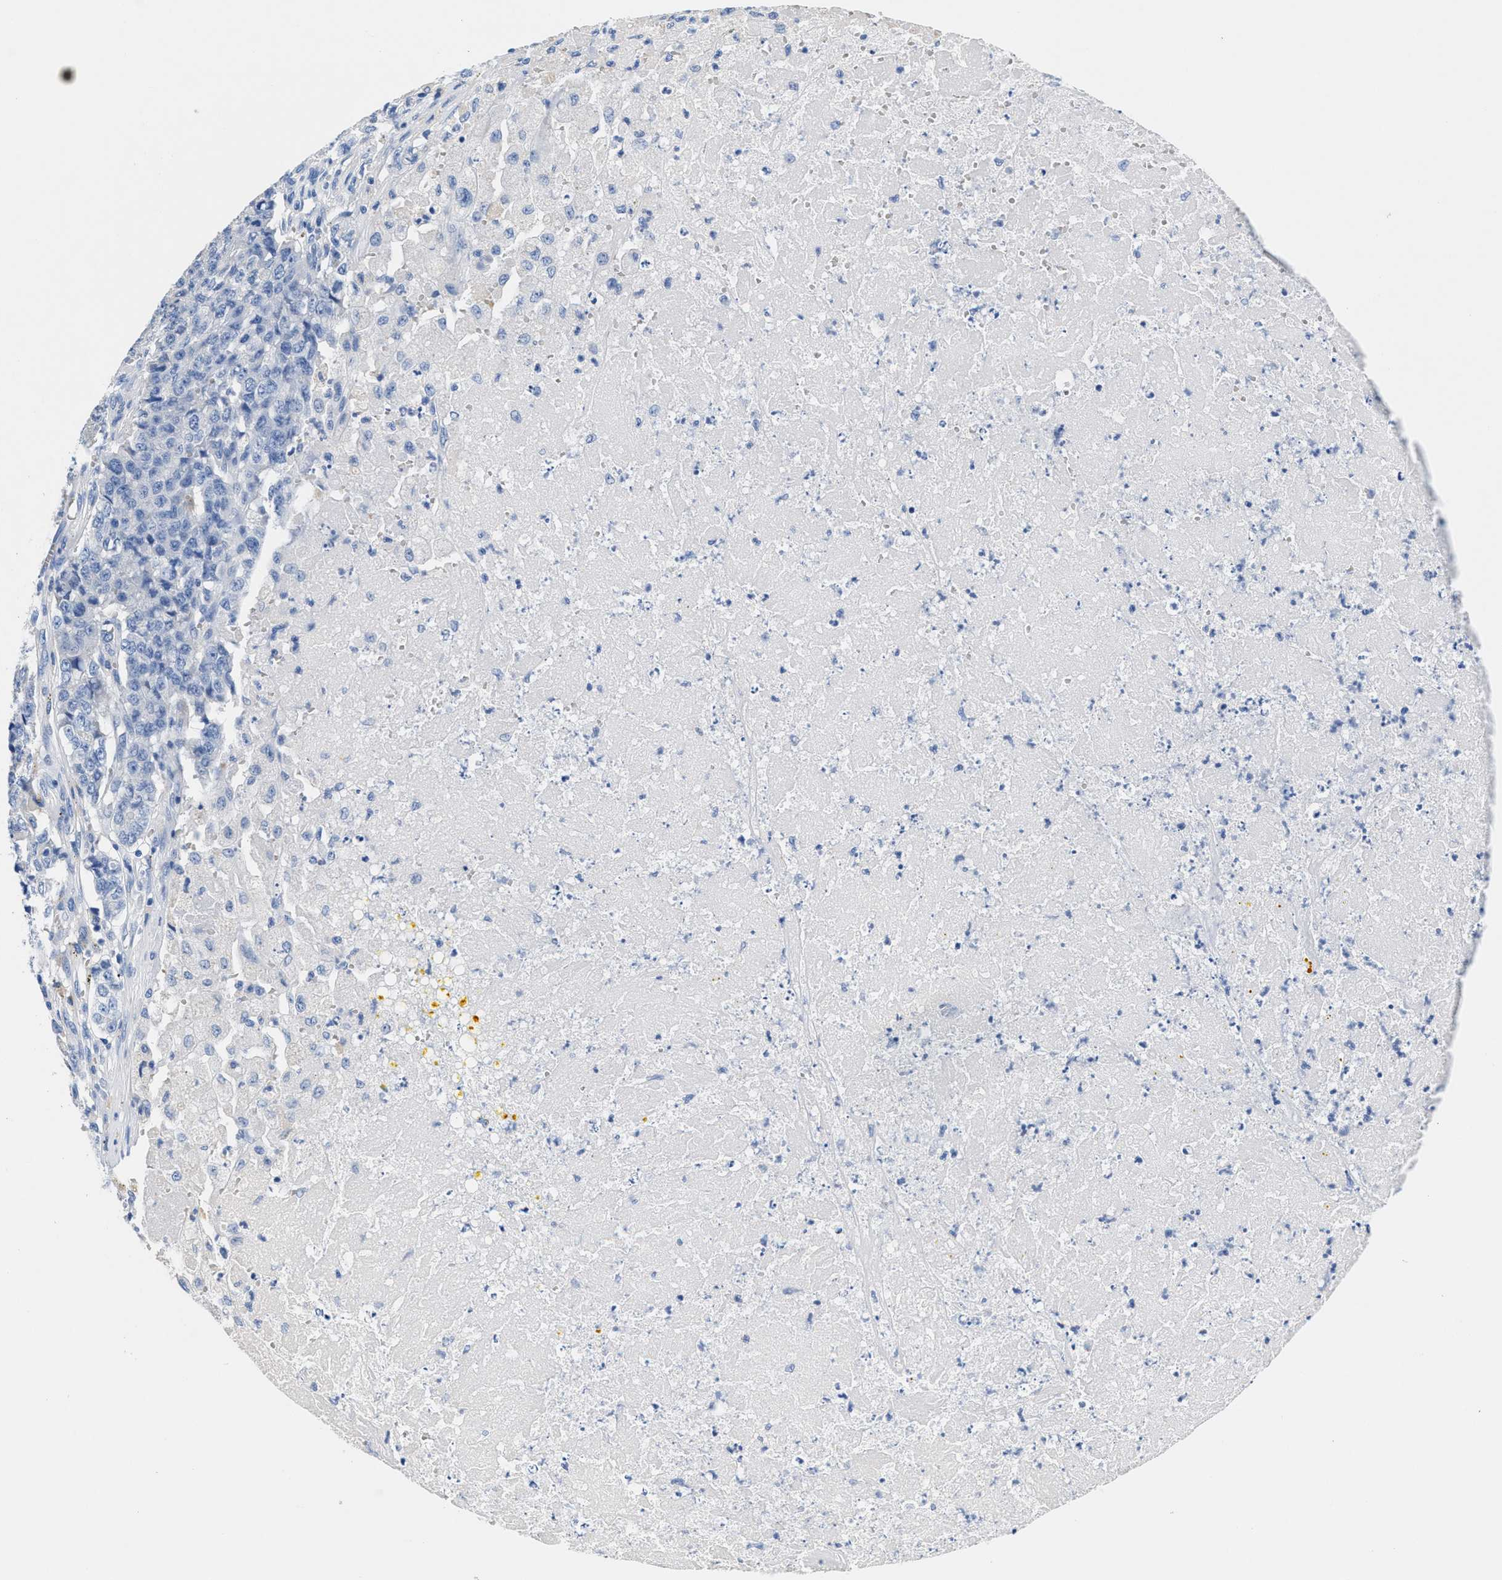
{"staining": {"intensity": "negative", "quantity": "none", "location": "none"}, "tissue": "pancreatic cancer", "cell_type": "Tumor cells", "image_type": "cancer", "snomed": [{"axis": "morphology", "description": "Adenocarcinoma, NOS"}, {"axis": "topography", "description": "Pancreas"}], "caption": "High magnification brightfield microscopy of adenocarcinoma (pancreatic) stained with DAB (3,3'-diaminobenzidine) (brown) and counterstained with hematoxylin (blue): tumor cells show no significant positivity. Brightfield microscopy of immunohistochemistry (IHC) stained with DAB (brown) and hematoxylin (blue), captured at high magnification.", "gene": "SLFN13", "patient": {"sex": "male", "age": 50}}